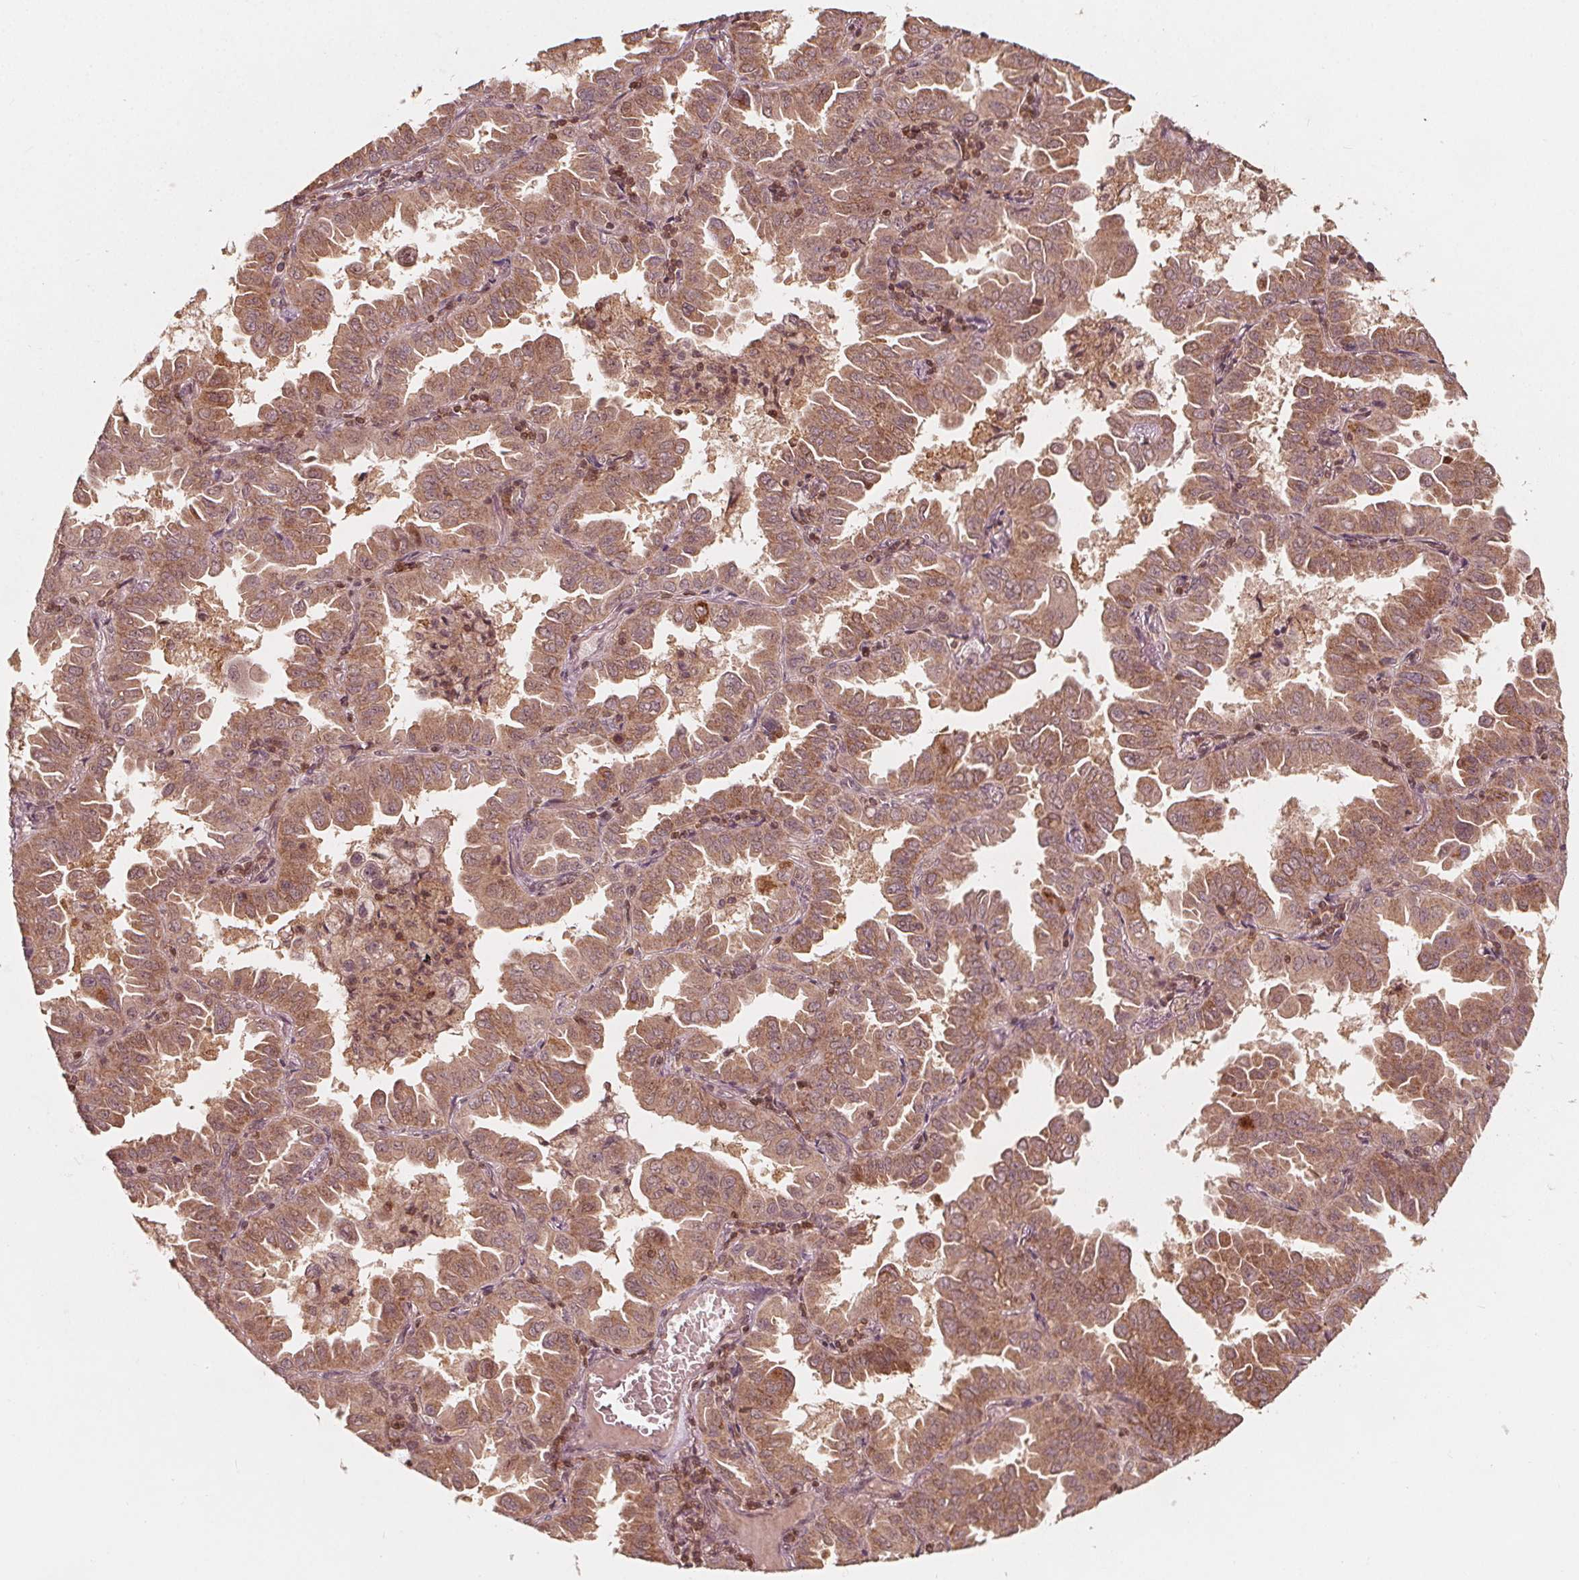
{"staining": {"intensity": "moderate", "quantity": ">75%", "location": "cytoplasmic/membranous"}, "tissue": "lung cancer", "cell_type": "Tumor cells", "image_type": "cancer", "snomed": [{"axis": "morphology", "description": "Adenocarcinoma, NOS"}, {"axis": "topography", "description": "Lung"}], "caption": "Tumor cells exhibit medium levels of moderate cytoplasmic/membranous positivity in approximately >75% of cells in human adenocarcinoma (lung). The staining was performed using DAB, with brown indicating positive protein expression. Nuclei are stained blue with hematoxylin.", "gene": "AIP", "patient": {"sex": "male", "age": 64}}